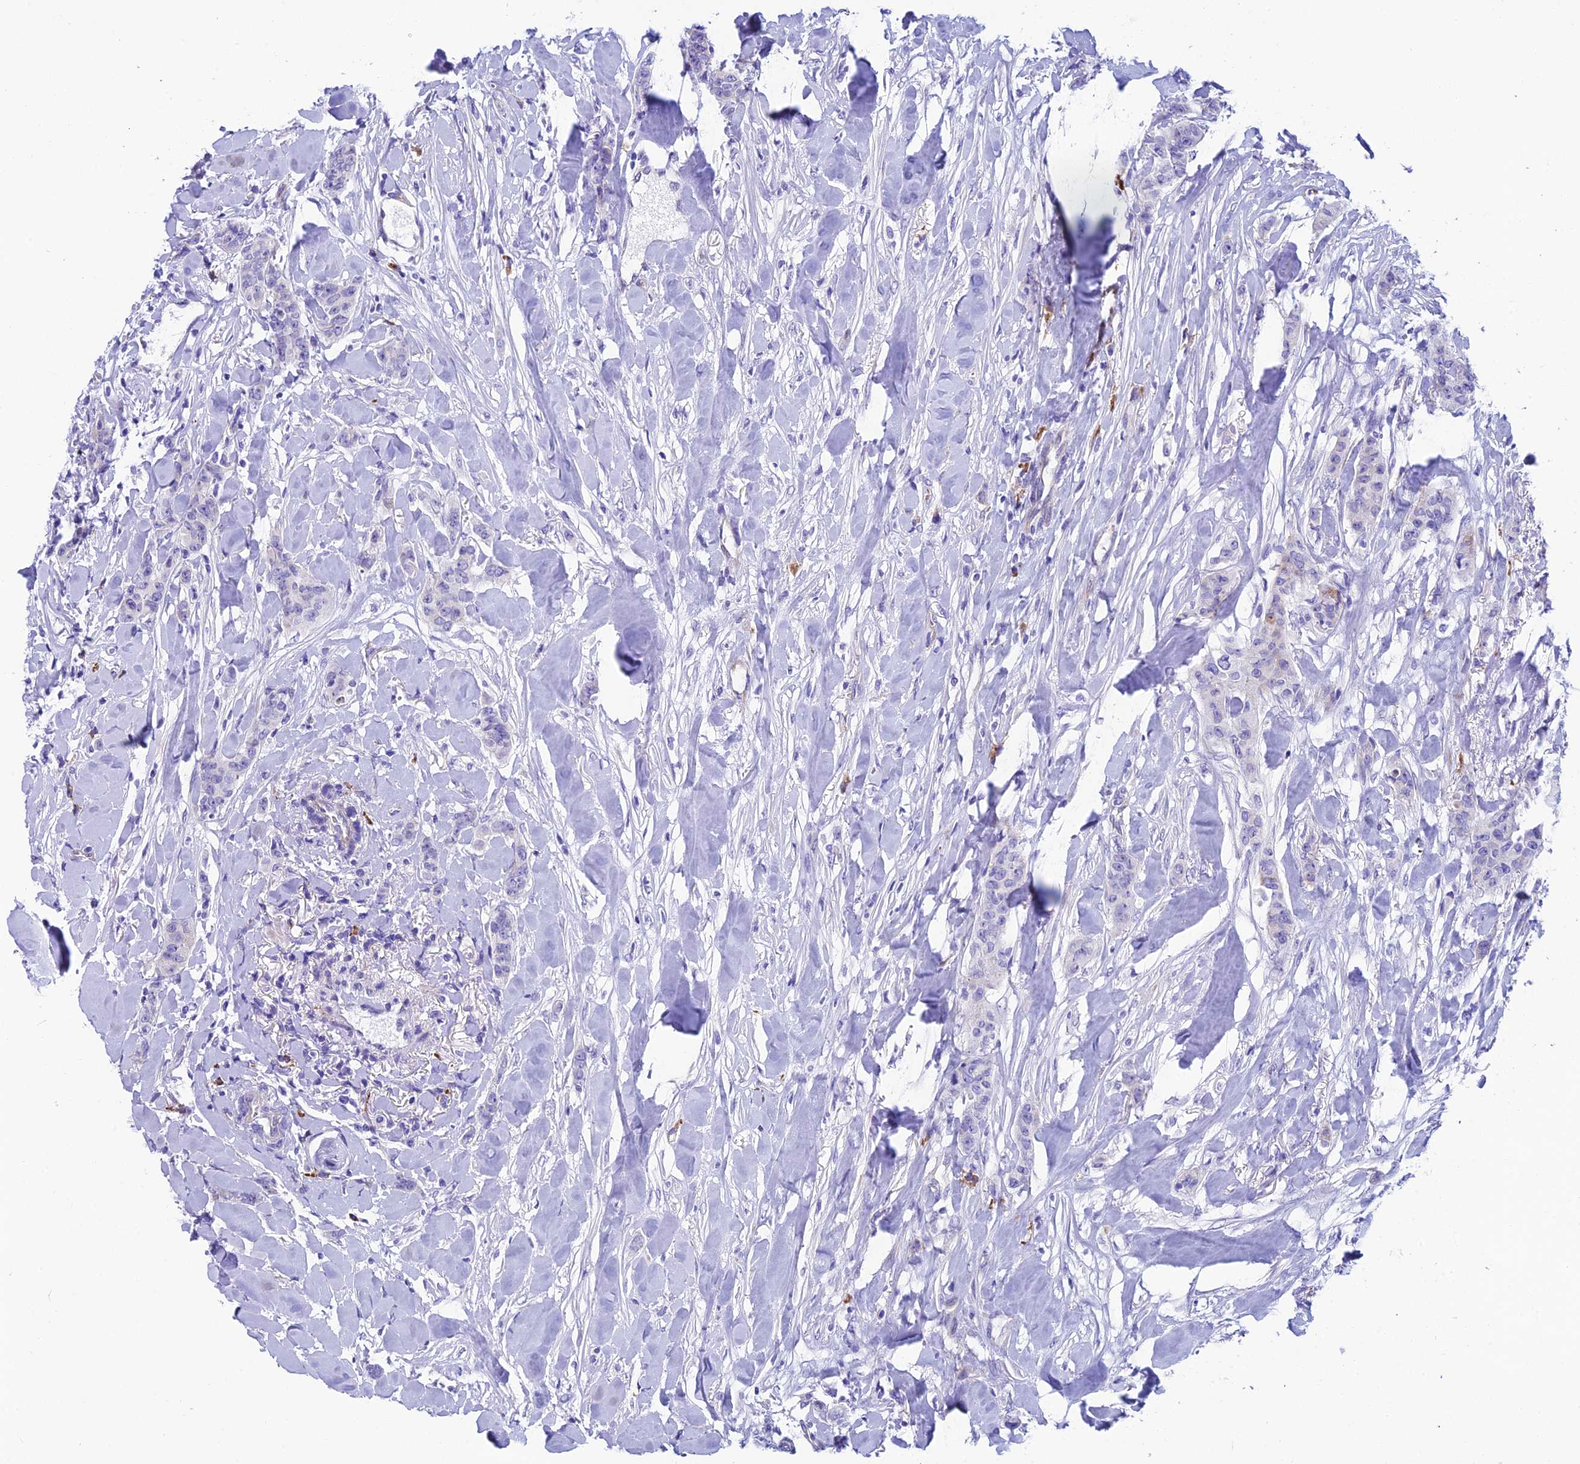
{"staining": {"intensity": "negative", "quantity": "none", "location": "none"}, "tissue": "breast cancer", "cell_type": "Tumor cells", "image_type": "cancer", "snomed": [{"axis": "morphology", "description": "Duct carcinoma"}, {"axis": "topography", "description": "Breast"}], "caption": "Breast cancer was stained to show a protein in brown. There is no significant staining in tumor cells.", "gene": "MACIR", "patient": {"sex": "female", "age": 40}}